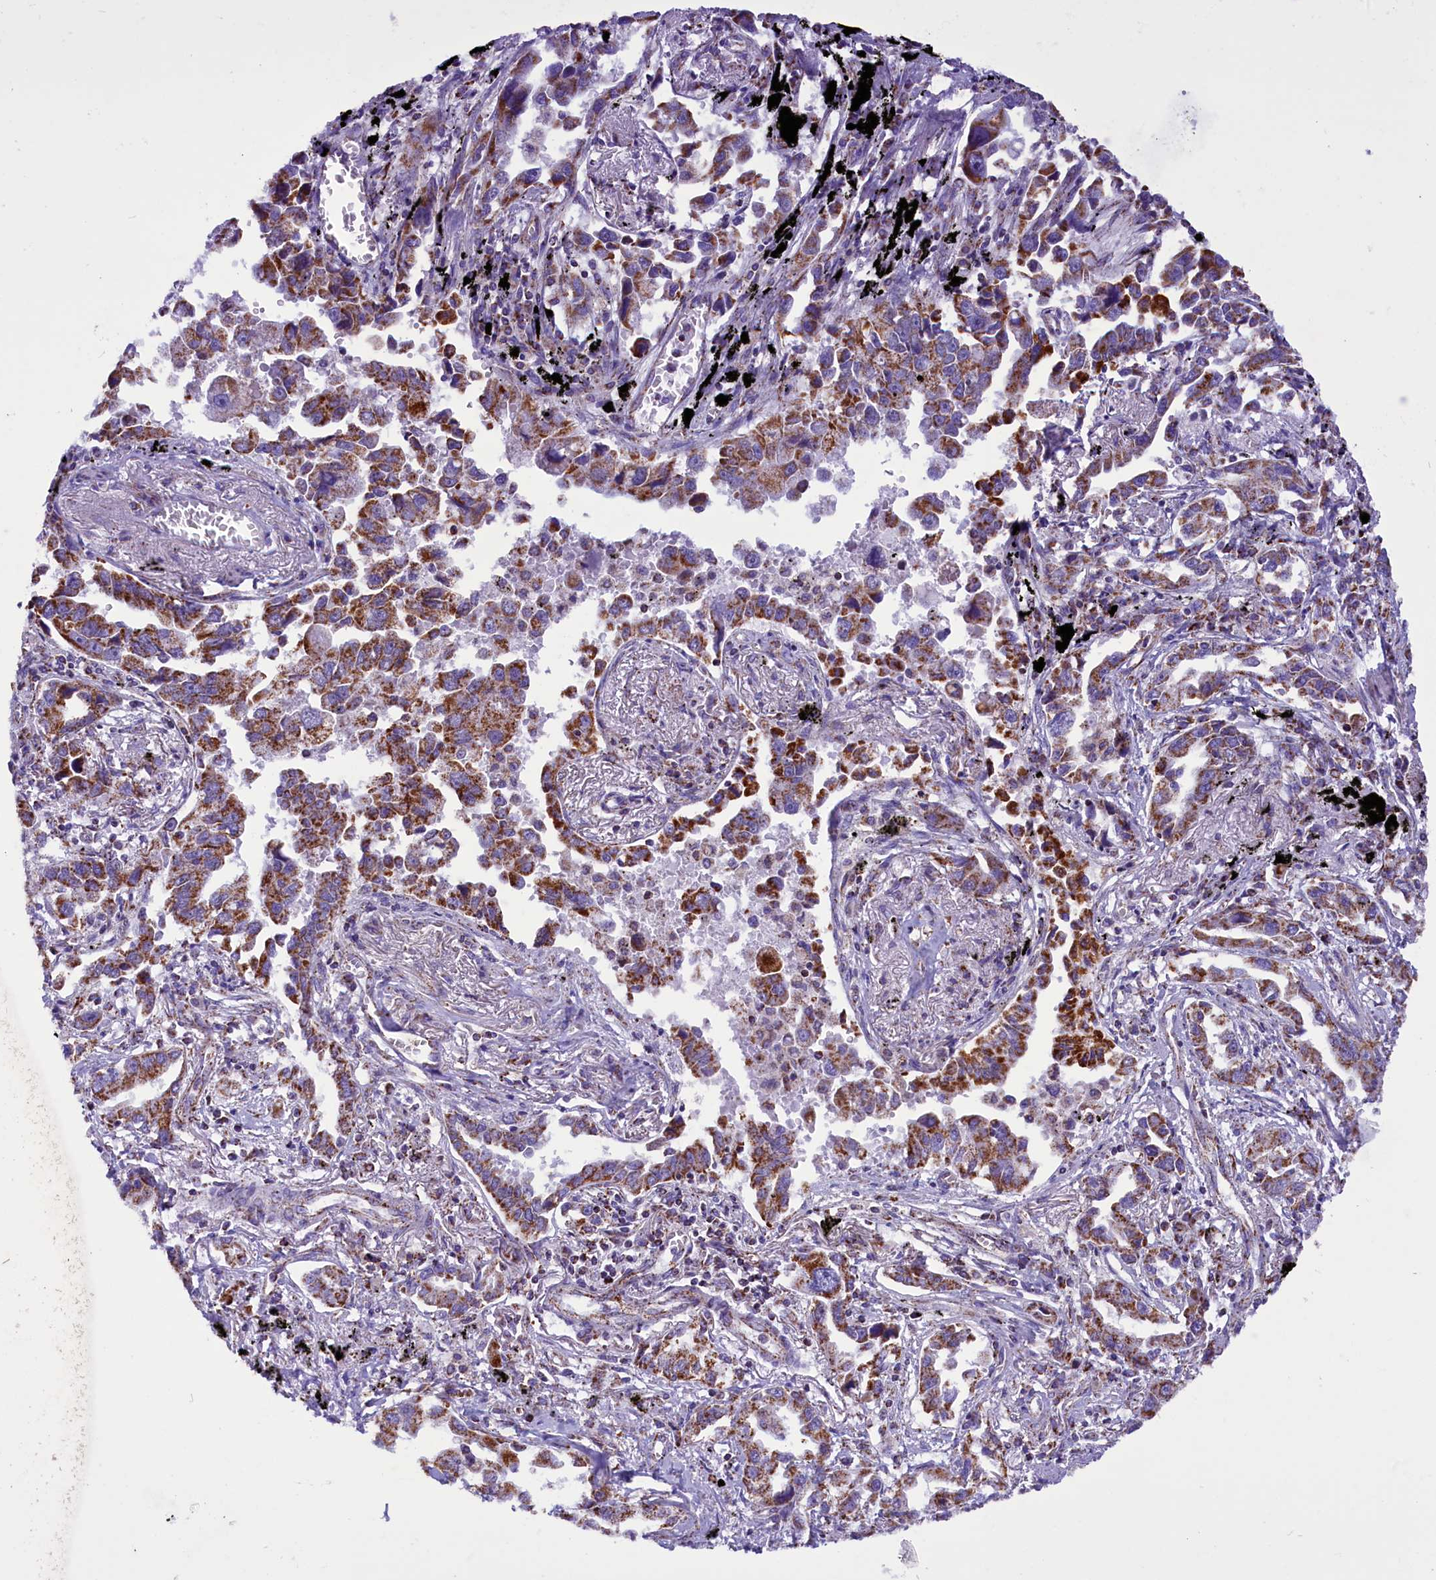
{"staining": {"intensity": "moderate", "quantity": ">75%", "location": "cytoplasmic/membranous"}, "tissue": "lung cancer", "cell_type": "Tumor cells", "image_type": "cancer", "snomed": [{"axis": "morphology", "description": "Adenocarcinoma, NOS"}, {"axis": "topography", "description": "Lung"}], "caption": "Moderate cytoplasmic/membranous positivity for a protein is present in approximately >75% of tumor cells of lung cancer (adenocarcinoma) using IHC.", "gene": "ICA1L", "patient": {"sex": "male", "age": 67}}